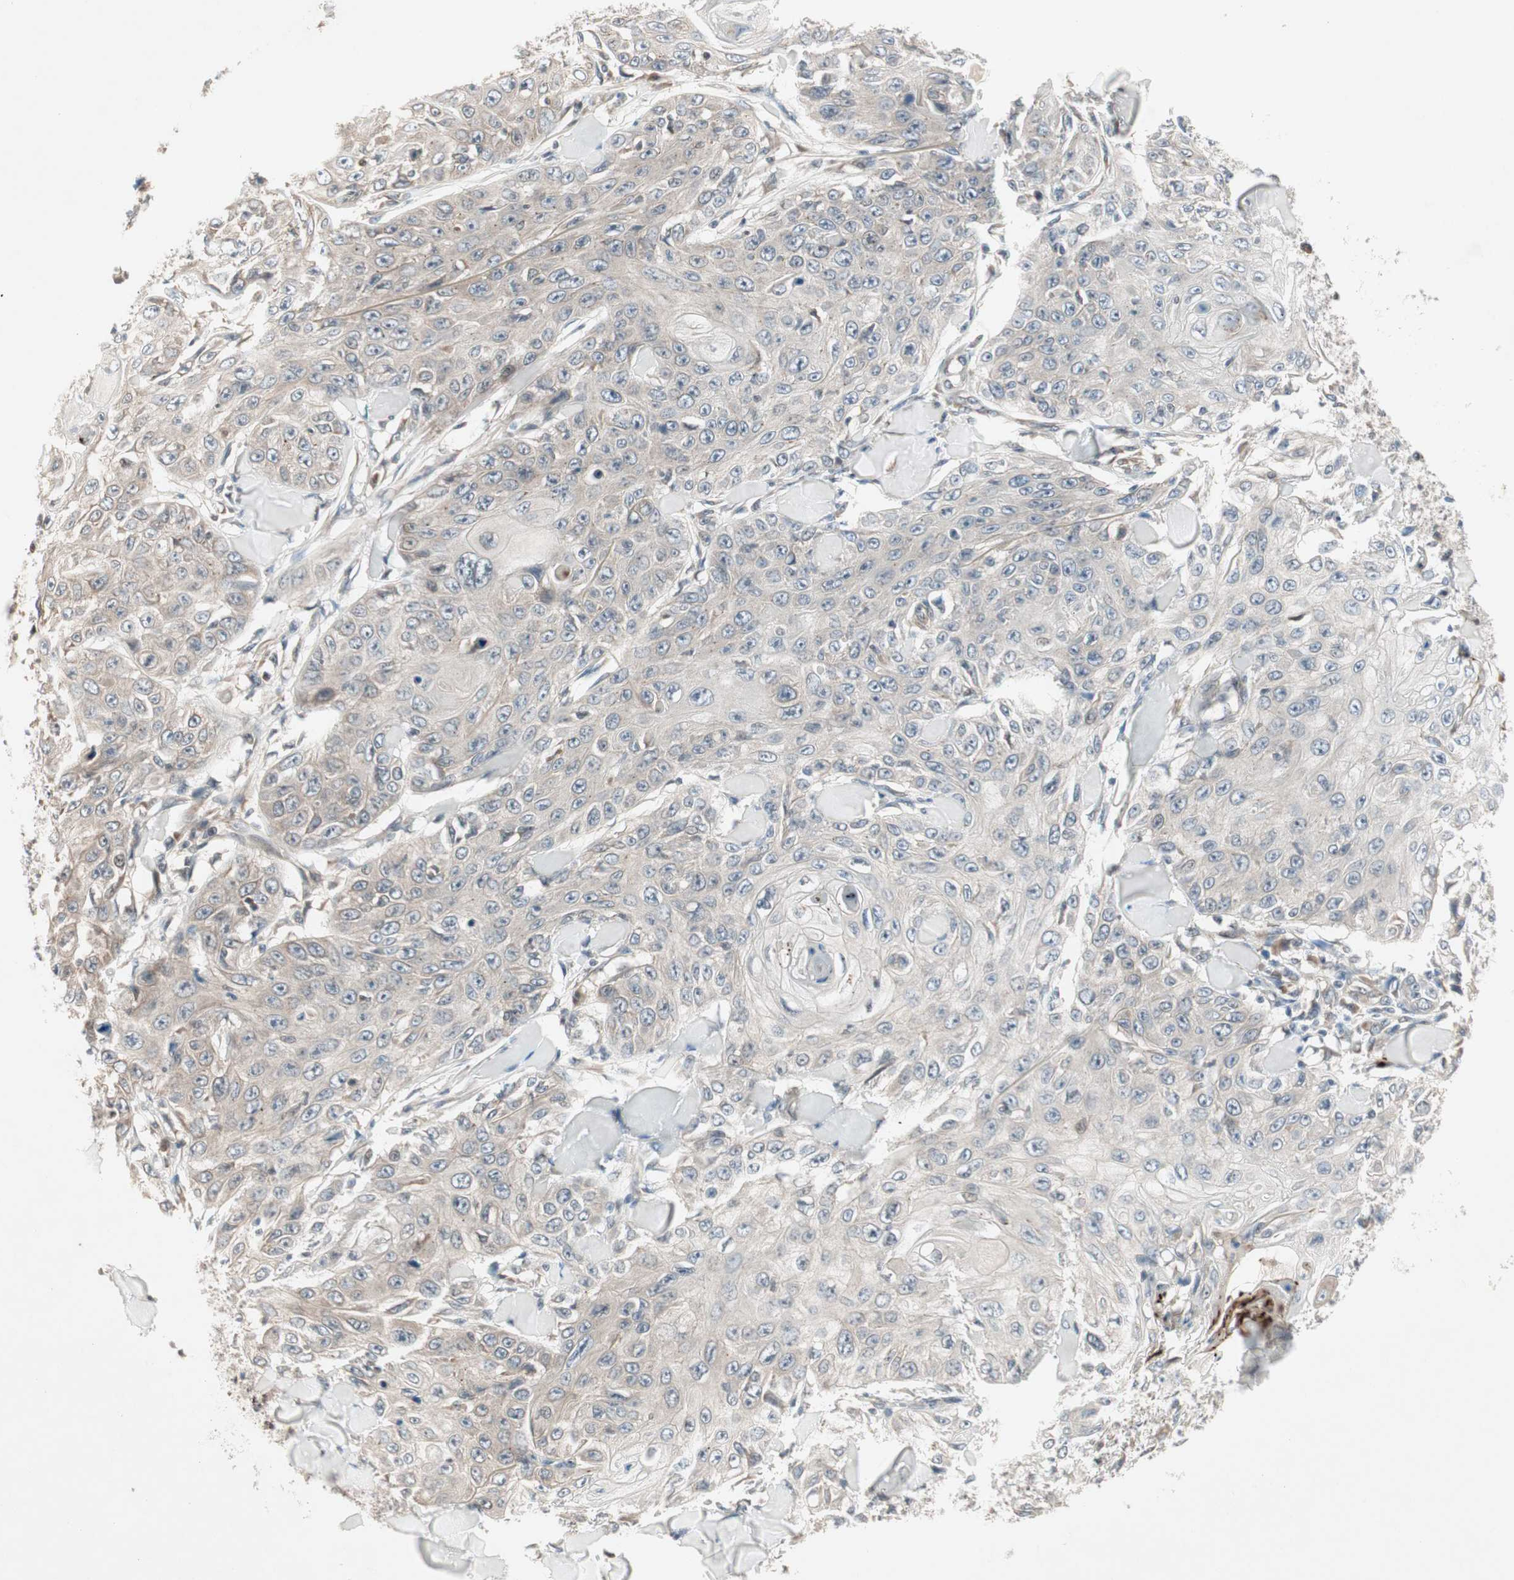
{"staining": {"intensity": "weak", "quantity": "25%-75%", "location": "cytoplasmic/membranous"}, "tissue": "skin cancer", "cell_type": "Tumor cells", "image_type": "cancer", "snomed": [{"axis": "morphology", "description": "Squamous cell carcinoma, NOS"}, {"axis": "topography", "description": "Skin"}], "caption": "High-magnification brightfield microscopy of skin squamous cell carcinoma stained with DAB (brown) and counterstained with hematoxylin (blue). tumor cells exhibit weak cytoplasmic/membranous expression is identified in about25%-75% of cells.", "gene": "PGBD1", "patient": {"sex": "male", "age": 86}}